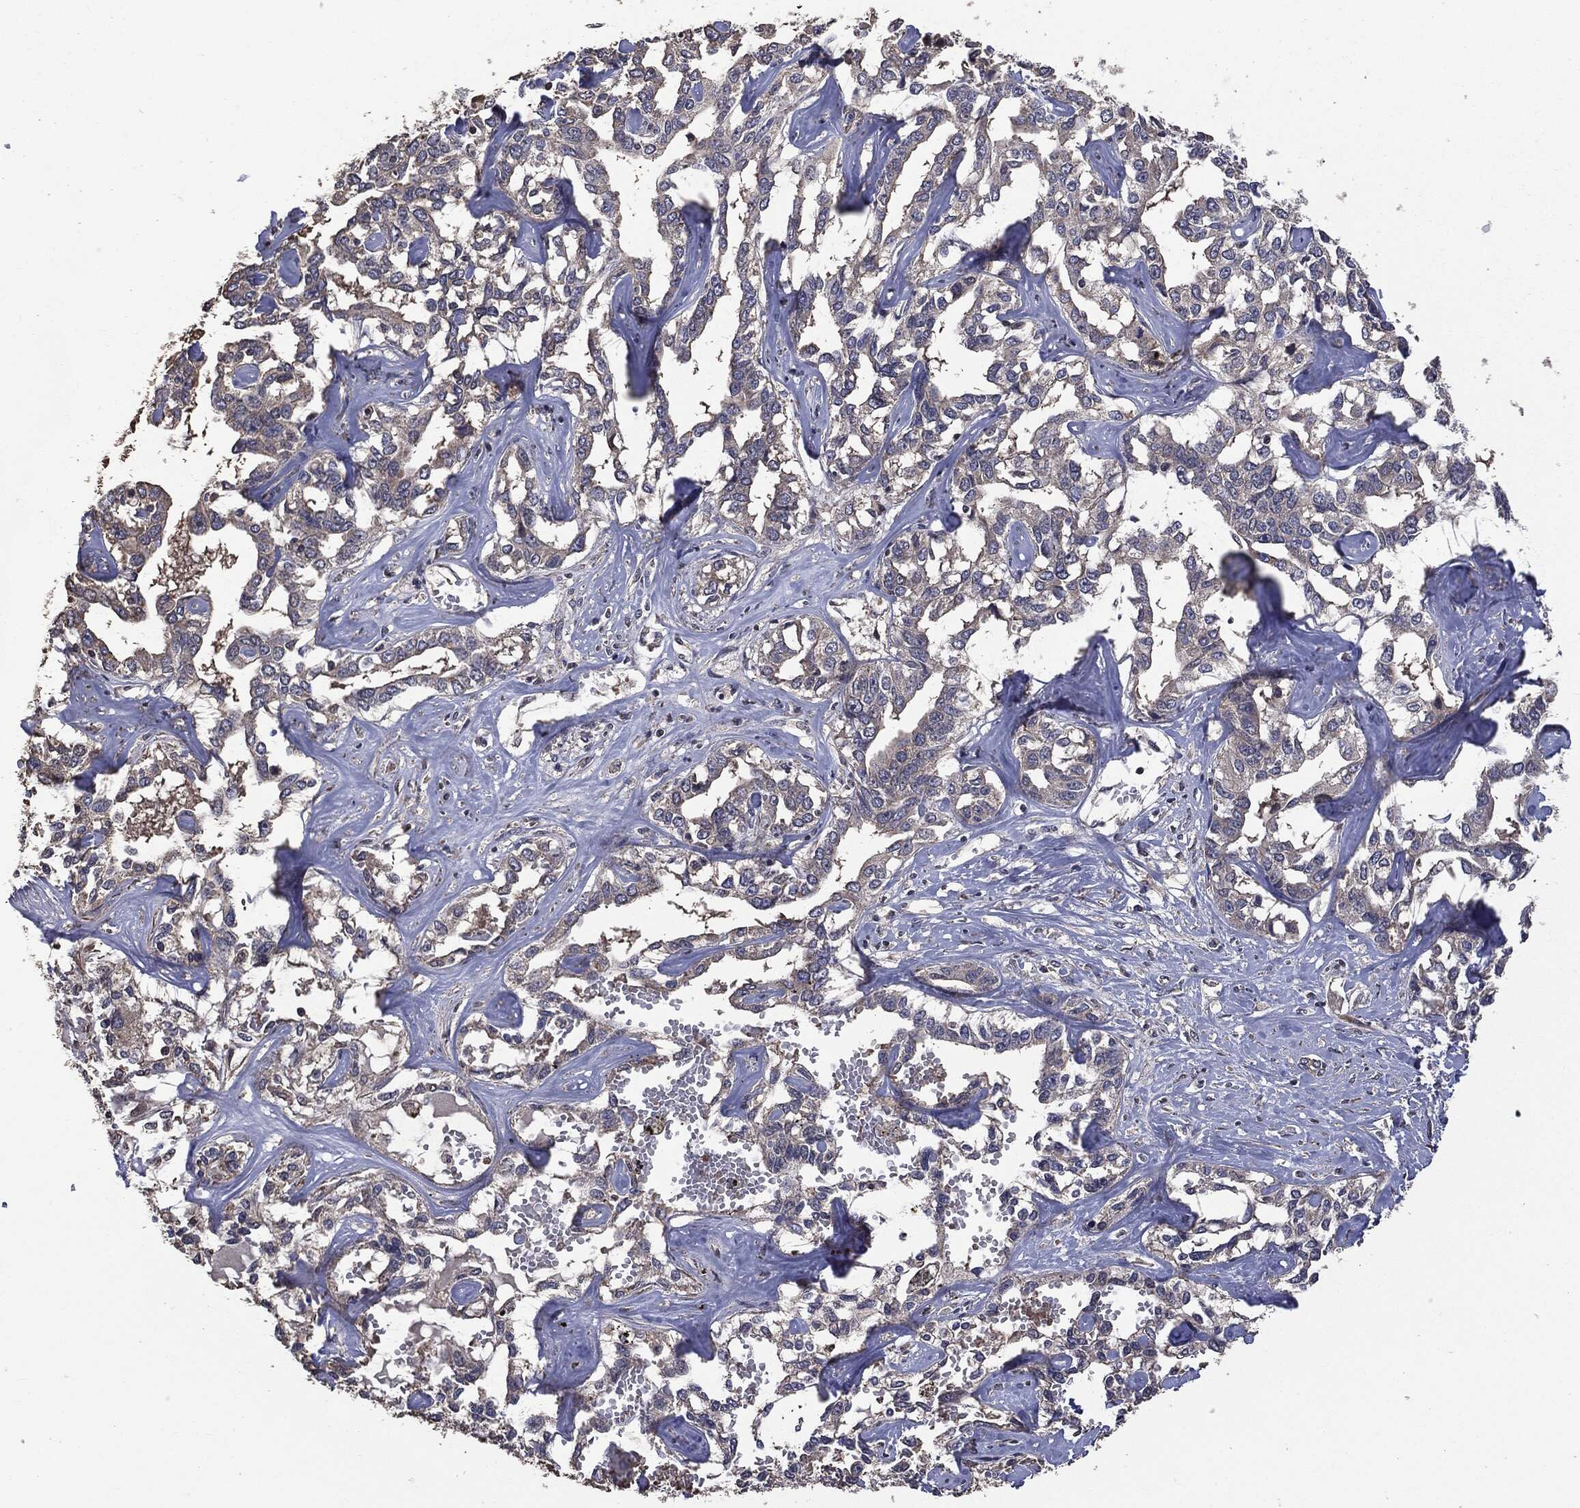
{"staining": {"intensity": "negative", "quantity": "none", "location": "none"}, "tissue": "liver cancer", "cell_type": "Tumor cells", "image_type": "cancer", "snomed": [{"axis": "morphology", "description": "Cholangiocarcinoma"}, {"axis": "topography", "description": "Liver"}], "caption": "Immunohistochemical staining of cholangiocarcinoma (liver) exhibits no significant expression in tumor cells.", "gene": "MTOR", "patient": {"sex": "male", "age": 59}}